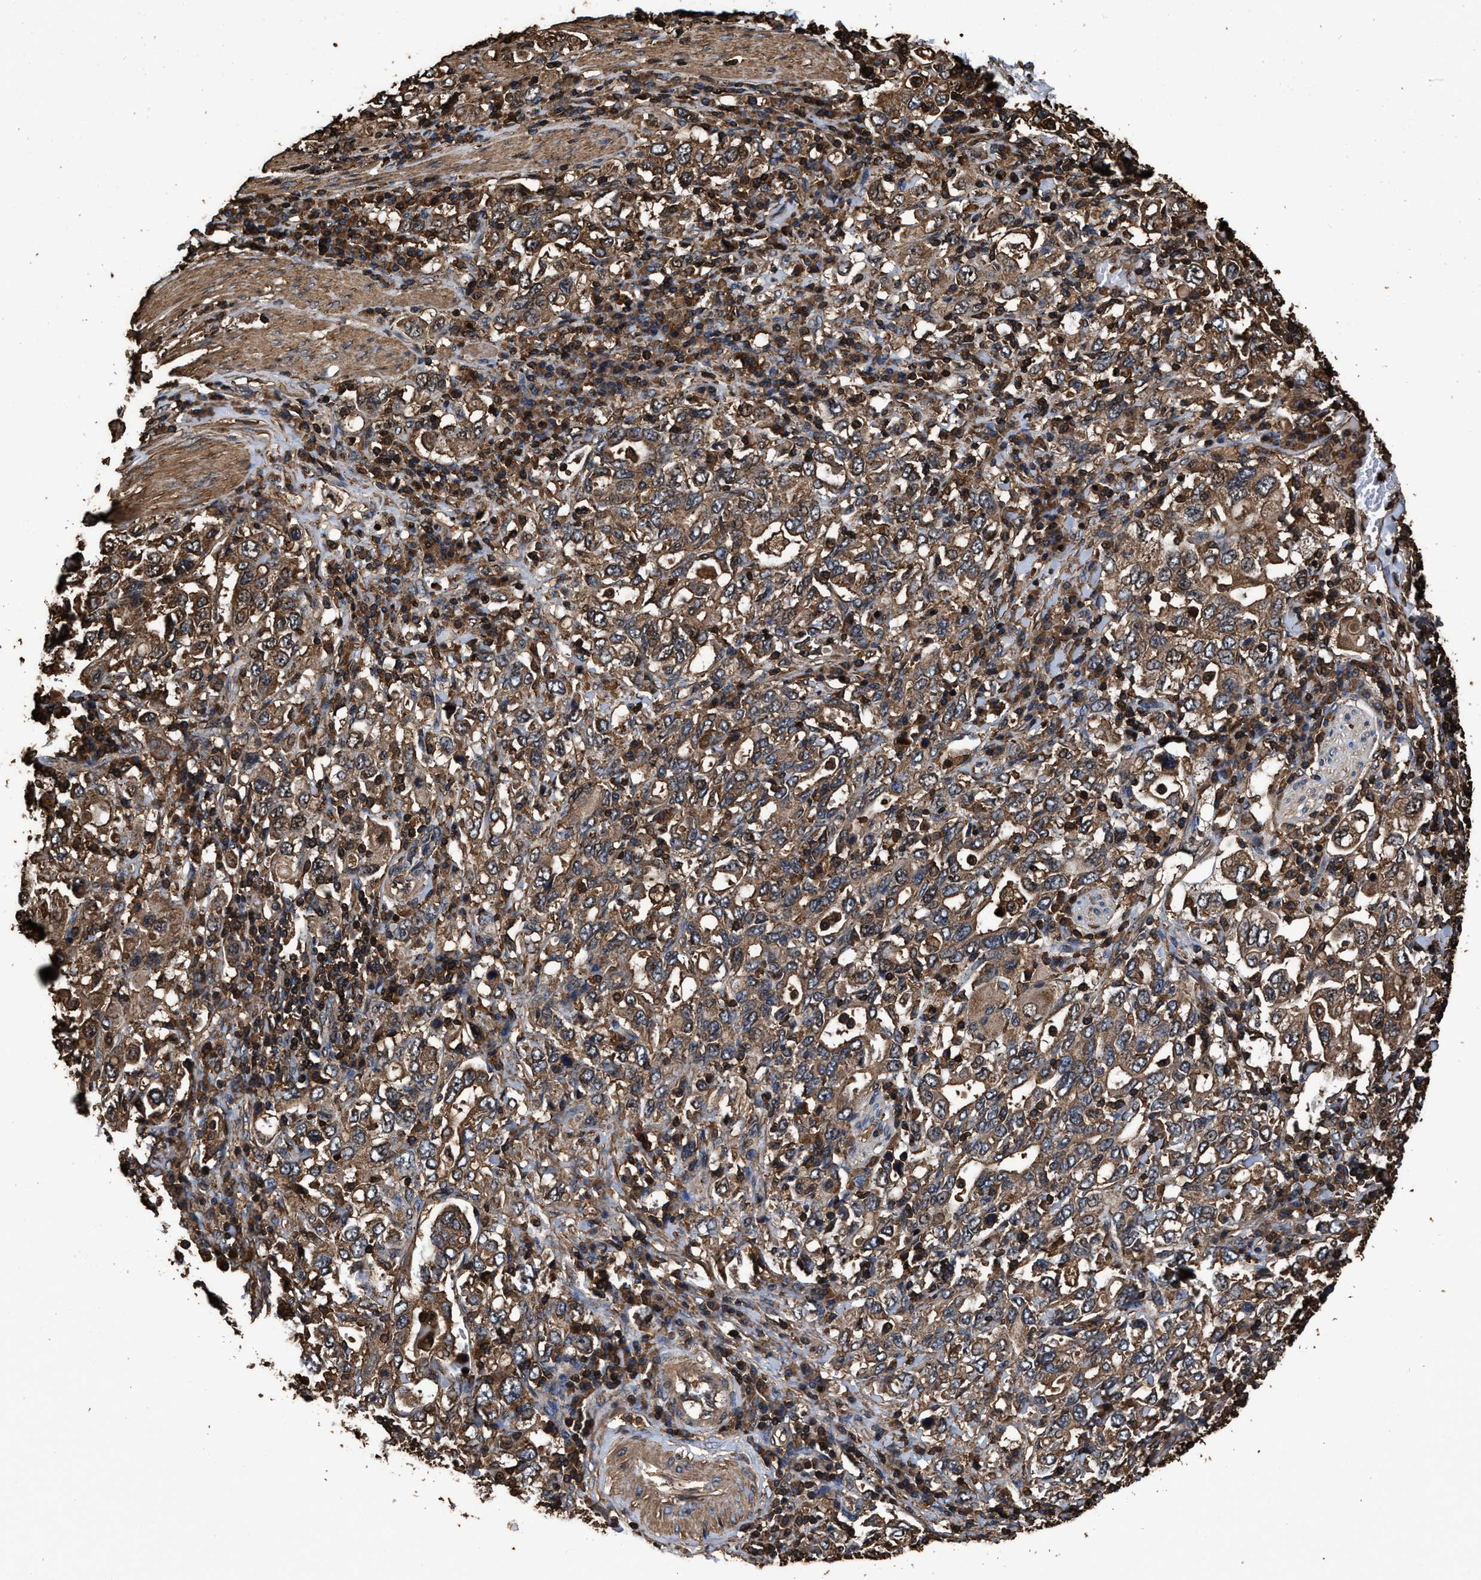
{"staining": {"intensity": "moderate", "quantity": ">75%", "location": "cytoplasmic/membranous"}, "tissue": "stomach cancer", "cell_type": "Tumor cells", "image_type": "cancer", "snomed": [{"axis": "morphology", "description": "Adenocarcinoma, NOS"}, {"axis": "topography", "description": "Stomach, upper"}], "caption": "IHC histopathology image of neoplastic tissue: stomach cancer (adenocarcinoma) stained using immunohistochemistry (IHC) shows medium levels of moderate protein expression localized specifically in the cytoplasmic/membranous of tumor cells, appearing as a cytoplasmic/membranous brown color.", "gene": "KBTBD2", "patient": {"sex": "male", "age": 62}}